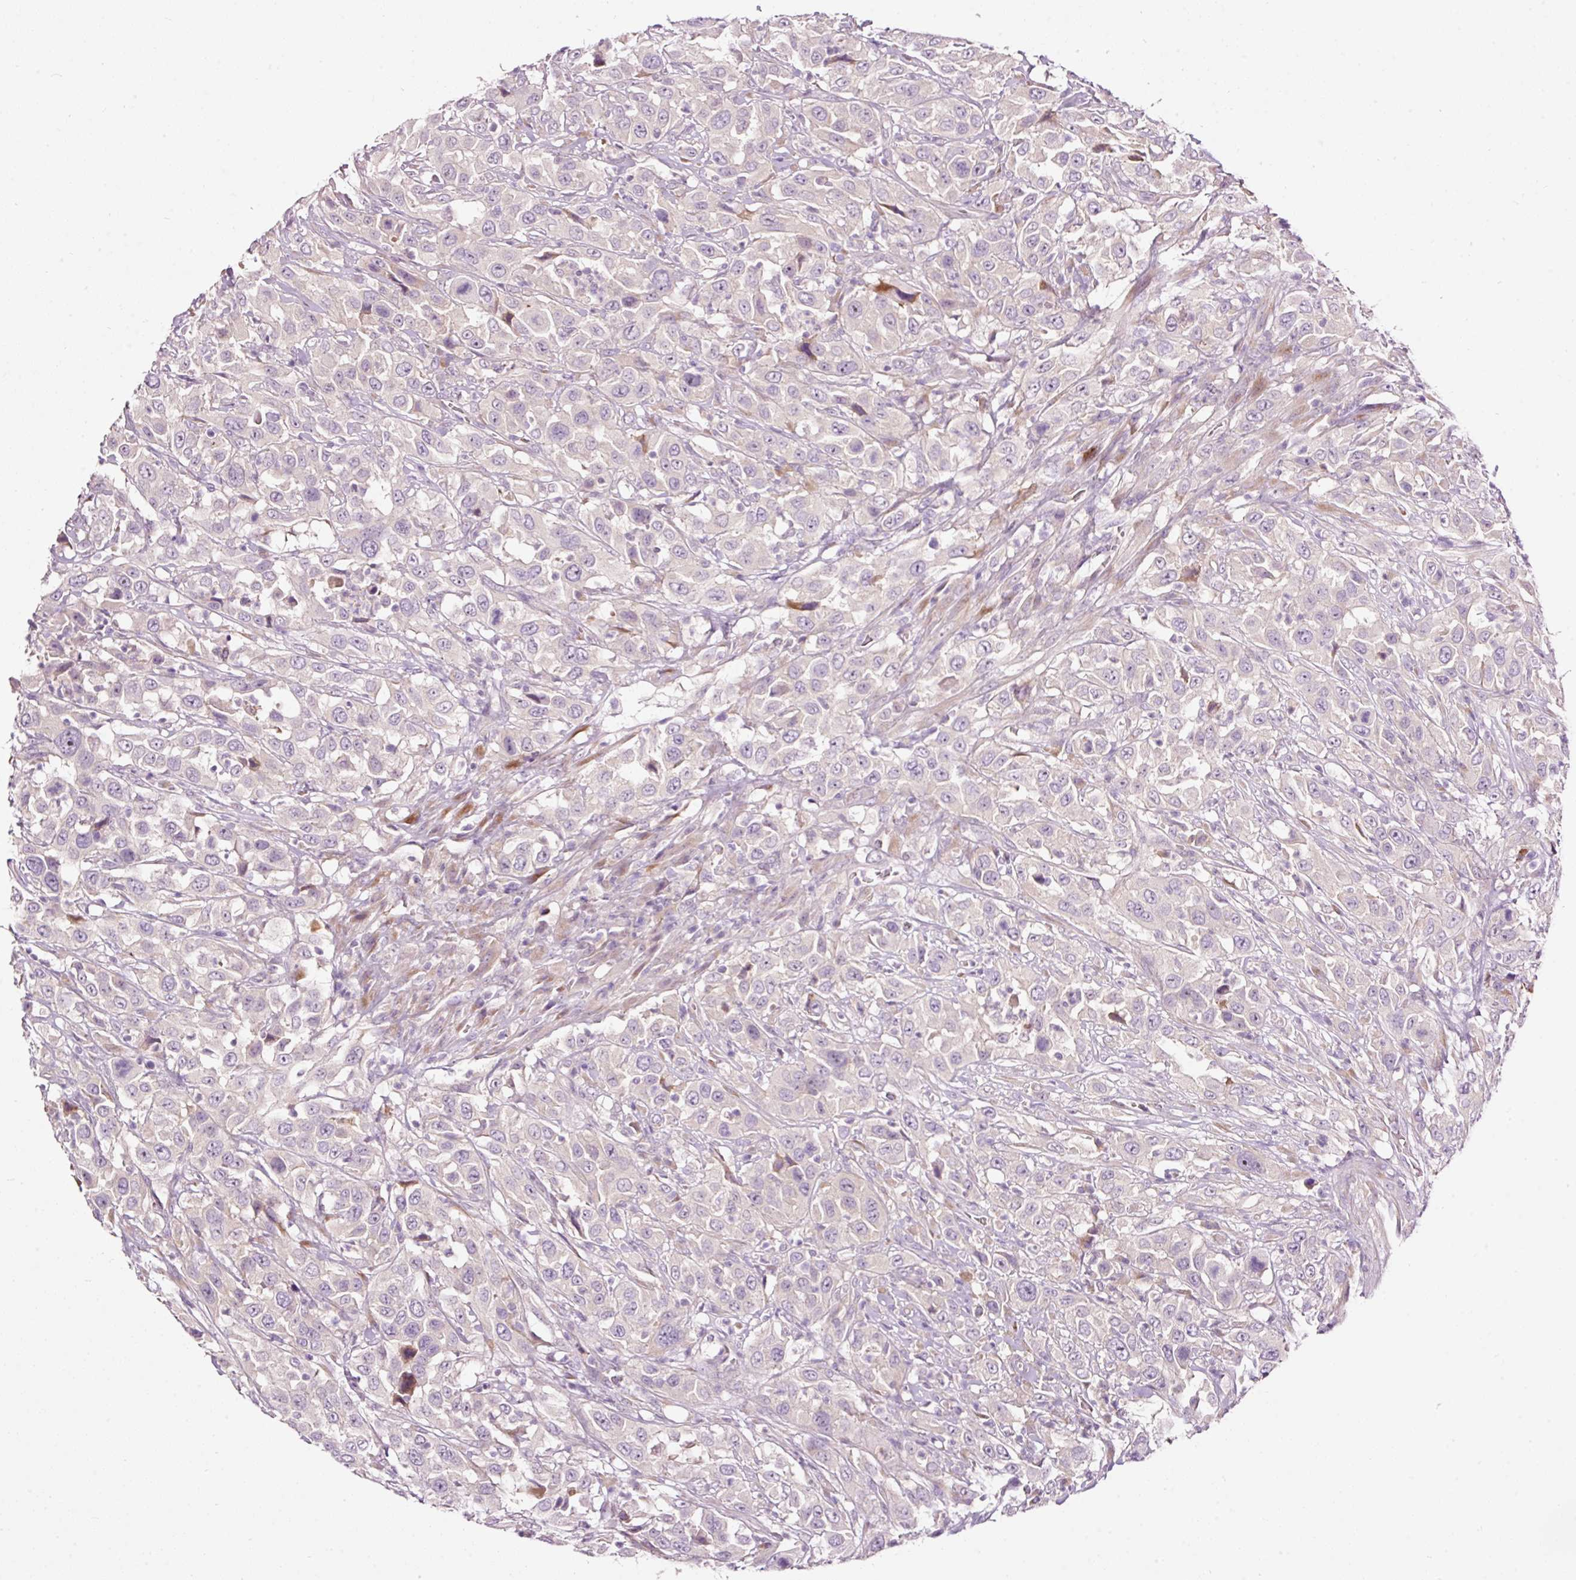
{"staining": {"intensity": "negative", "quantity": "none", "location": "none"}, "tissue": "urothelial cancer", "cell_type": "Tumor cells", "image_type": "cancer", "snomed": [{"axis": "morphology", "description": "Urothelial carcinoma, High grade"}, {"axis": "topography", "description": "Urinary bladder"}], "caption": "A photomicrograph of high-grade urothelial carcinoma stained for a protein displays no brown staining in tumor cells.", "gene": "RSPO2", "patient": {"sex": "male", "age": 61}}